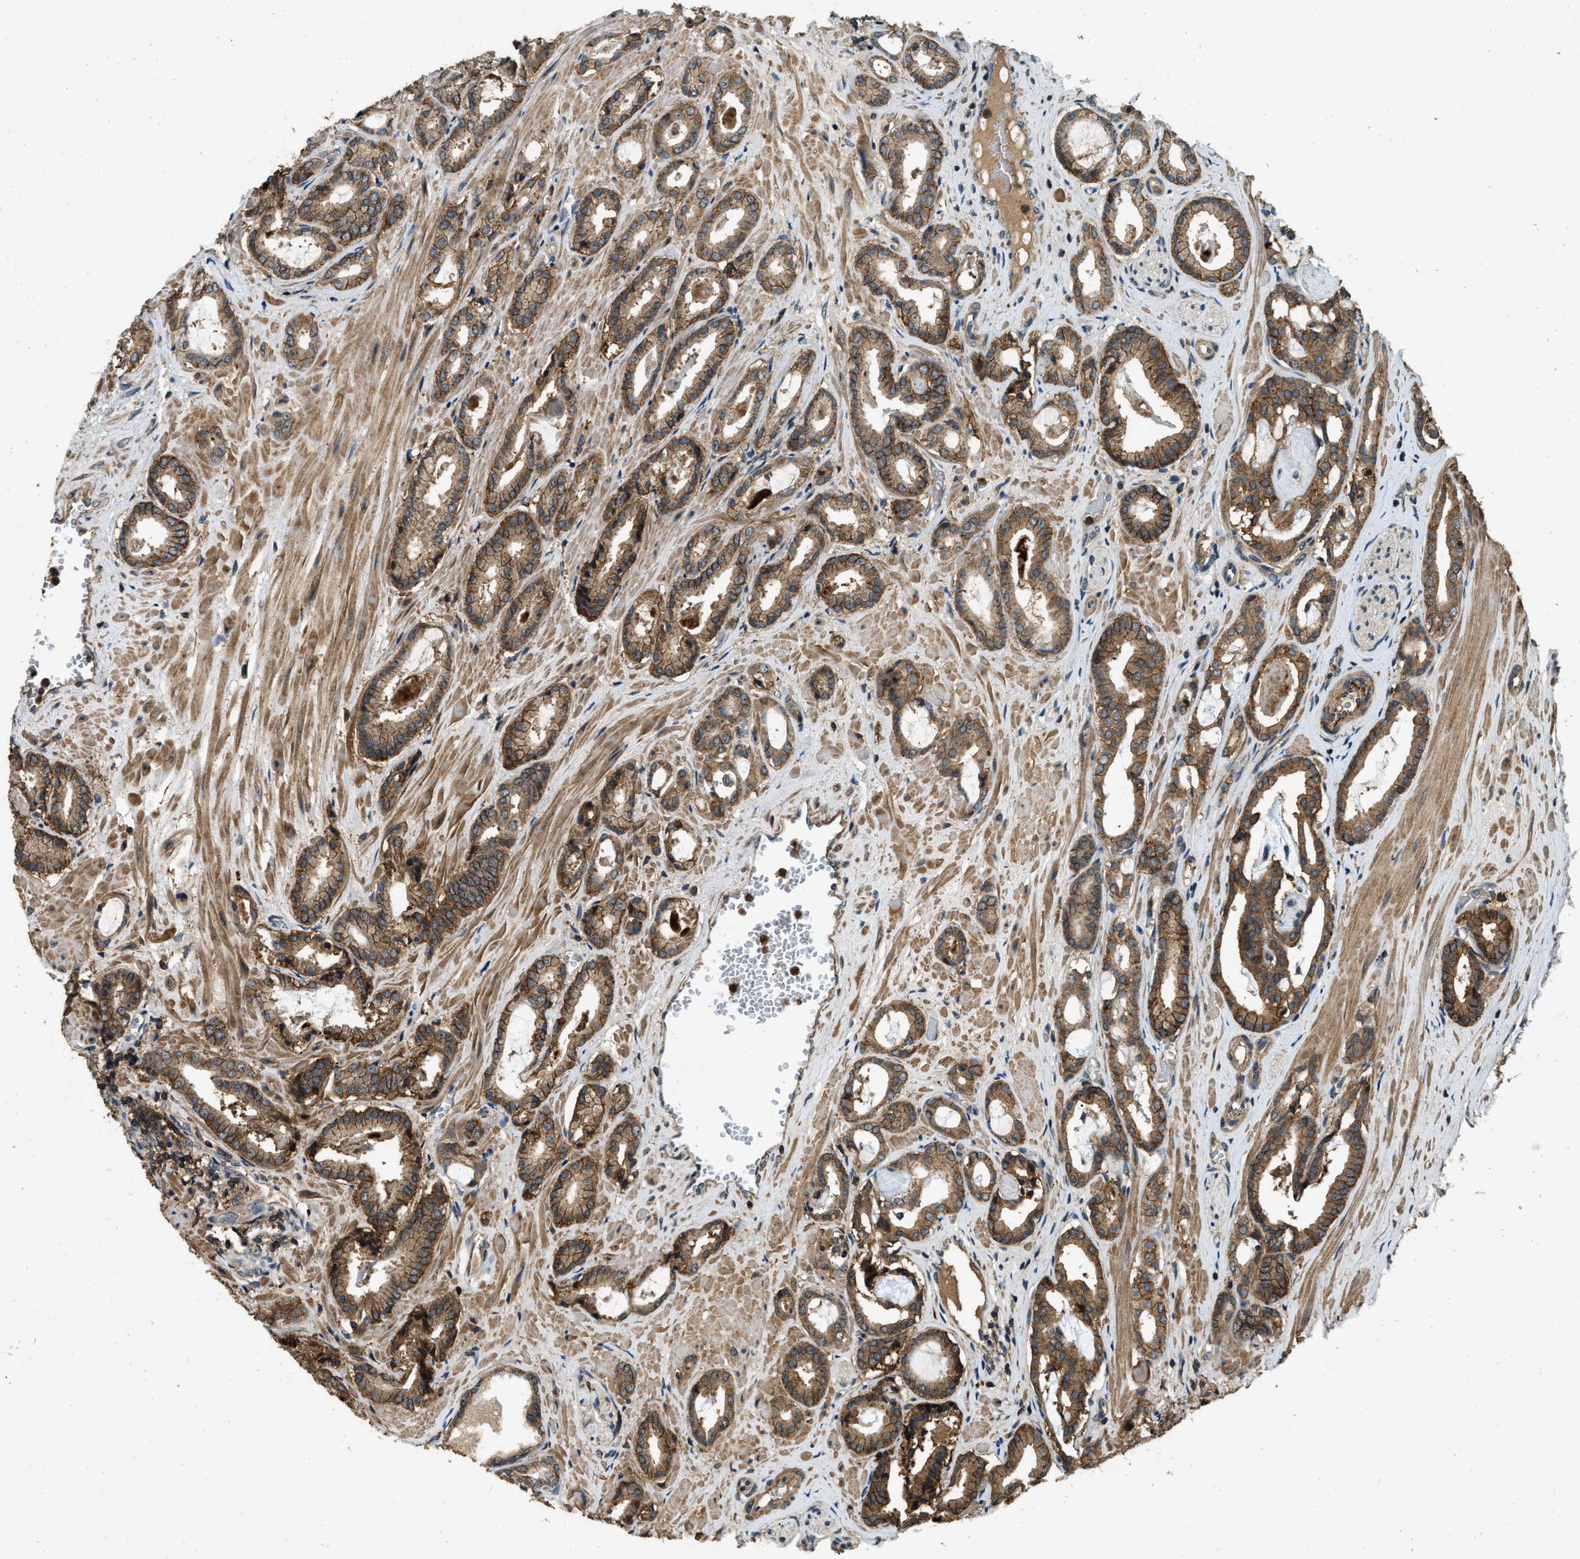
{"staining": {"intensity": "moderate", "quantity": ">75%", "location": "cytoplasmic/membranous"}, "tissue": "prostate cancer", "cell_type": "Tumor cells", "image_type": "cancer", "snomed": [{"axis": "morphology", "description": "Adenocarcinoma, Low grade"}, {"axis": "topography", "description": "Prostate"}], "caption": "A histopathology image of prostate cancer (adenocarcinoma (low-grade)) stained for a protein exhibits moderate cytoplasmic/membranous brown staining in tumor cells.", "gene": "ATP8B1", "patient": {"sex": "male", "age": 53}}